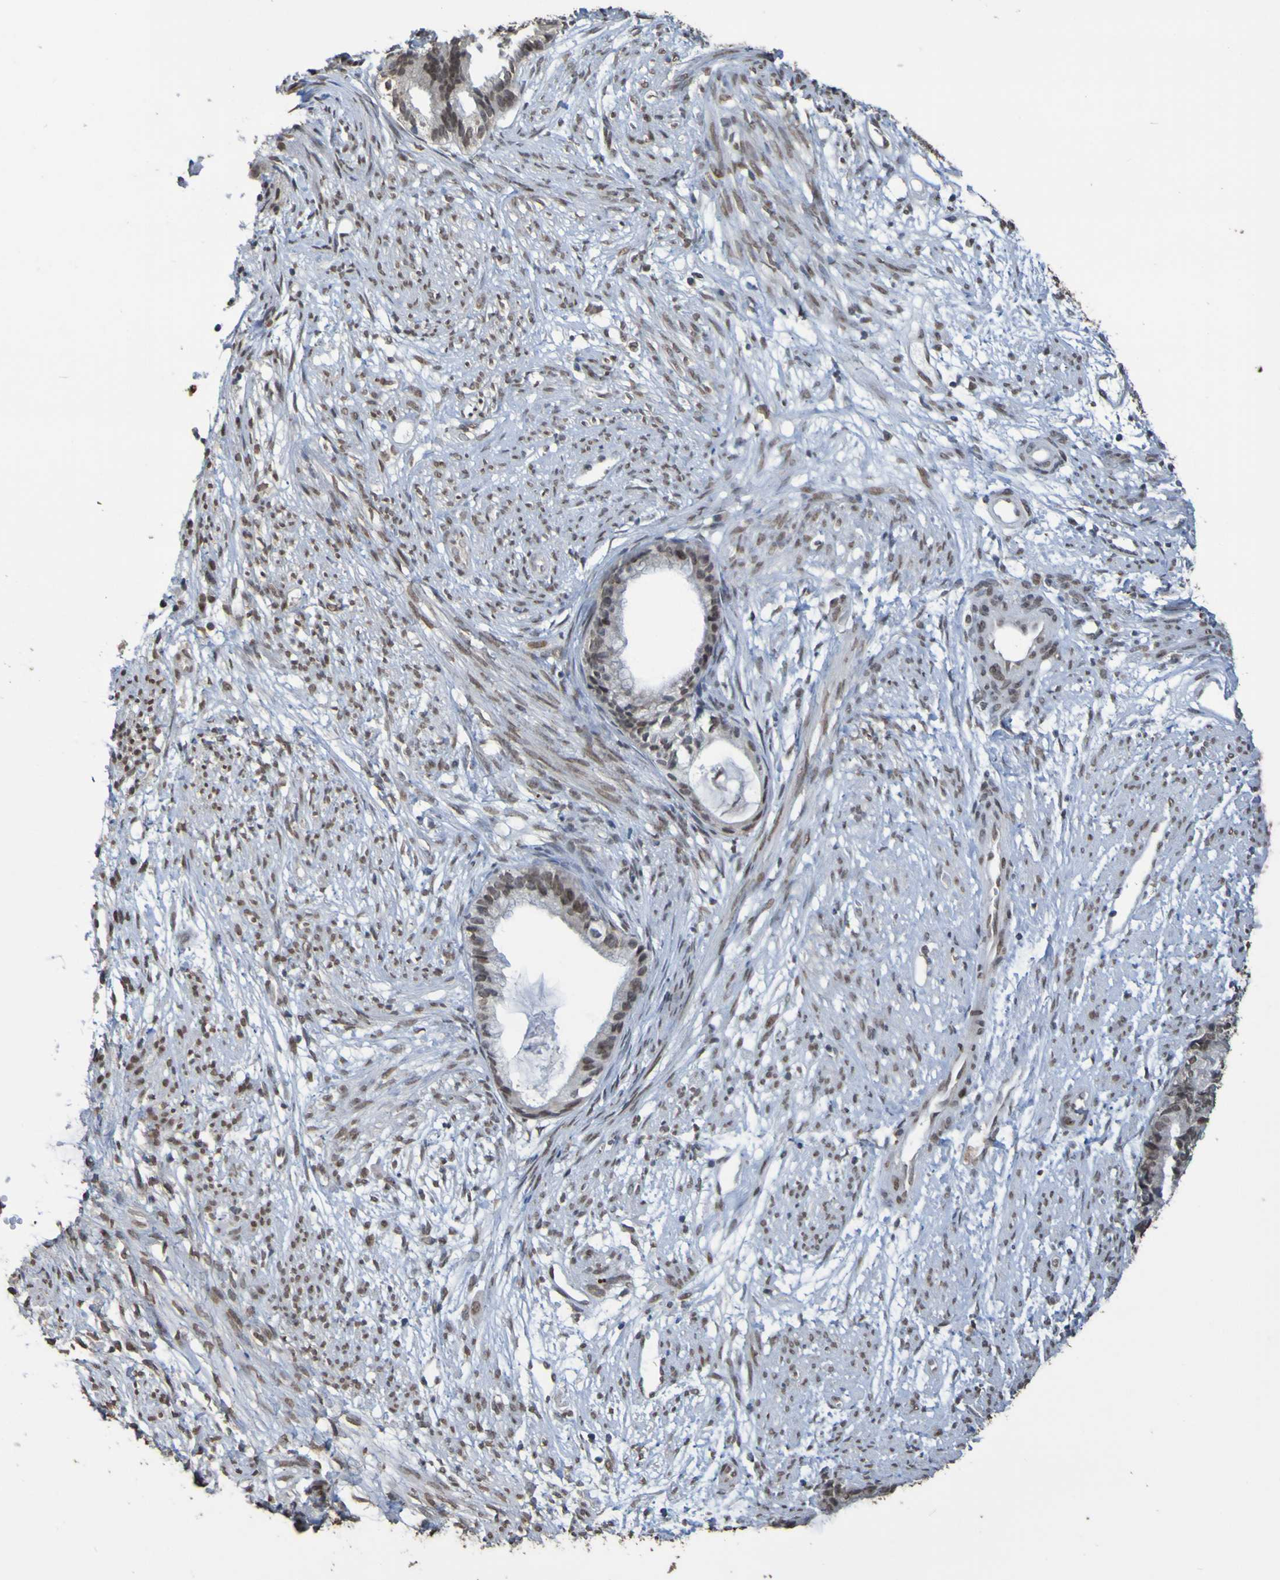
{"staining": {"intensity": "moderate", "quantity": "<25%", "location": "nuclear"}, "tissue": "cervical cancer", "cell_type": "Tumor cells", "image_type": "cancer", "snomed": [{"axis": "morphology", "description": "Normal tissue, NOS"}, {"axis": "morphology", "description": "Adenocarcinoma, NOS"}, {"axis": "topography", "description": "Cervix"}, {"axis": "topography", "description": "Endometrium"}], "caption": "An immunohistochemistry micrograph of tumor tissue is shown. Protein staining in brown labels moderate nuclear positivity in adenocarcinoma (cervical) within tumor cells.", "gene": "ALKBH2", "patient": {"sex": "female", "age": 86}}